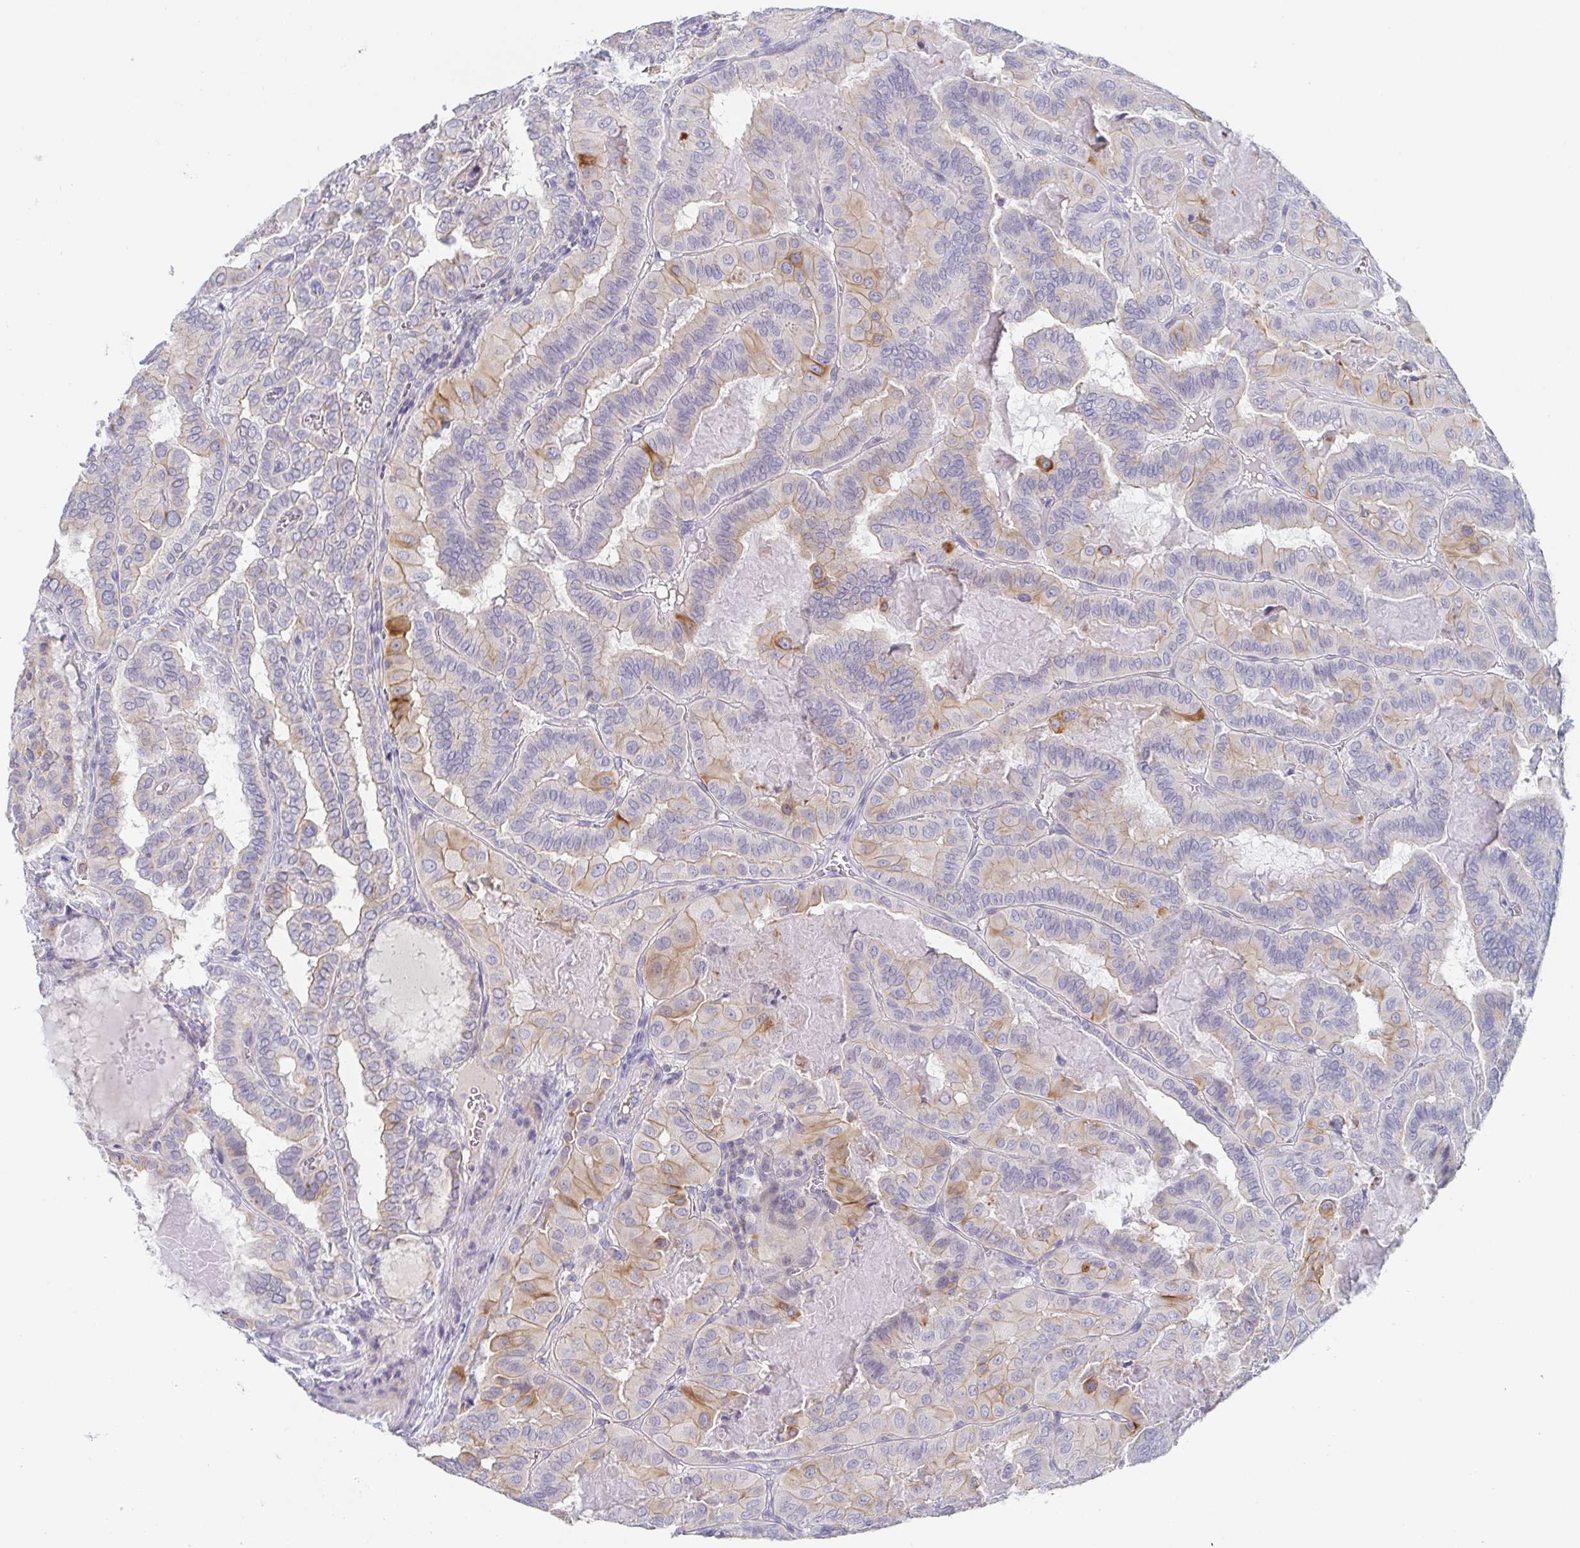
{"staining": {"intensity": "weak", "quantity": "<25%", "location": "cytoplasmic/membranous"}, "tissue": "thyroid cancer", "cell_type": "Tumor cells", "image_type": "cancer", "snomed": [{"axis": "morphology", "description": "Papillary adenocarcinoma, NOS"}, {"axis": "topography", "description": "Thyroid gland"}], "caption": "This is an IHC image of thyroid cancer (papillary adenocarcinoma). There is no positivity in tumor cells.", "gene": "RHOV", "patient": {"sex": "female", "age": 46}}